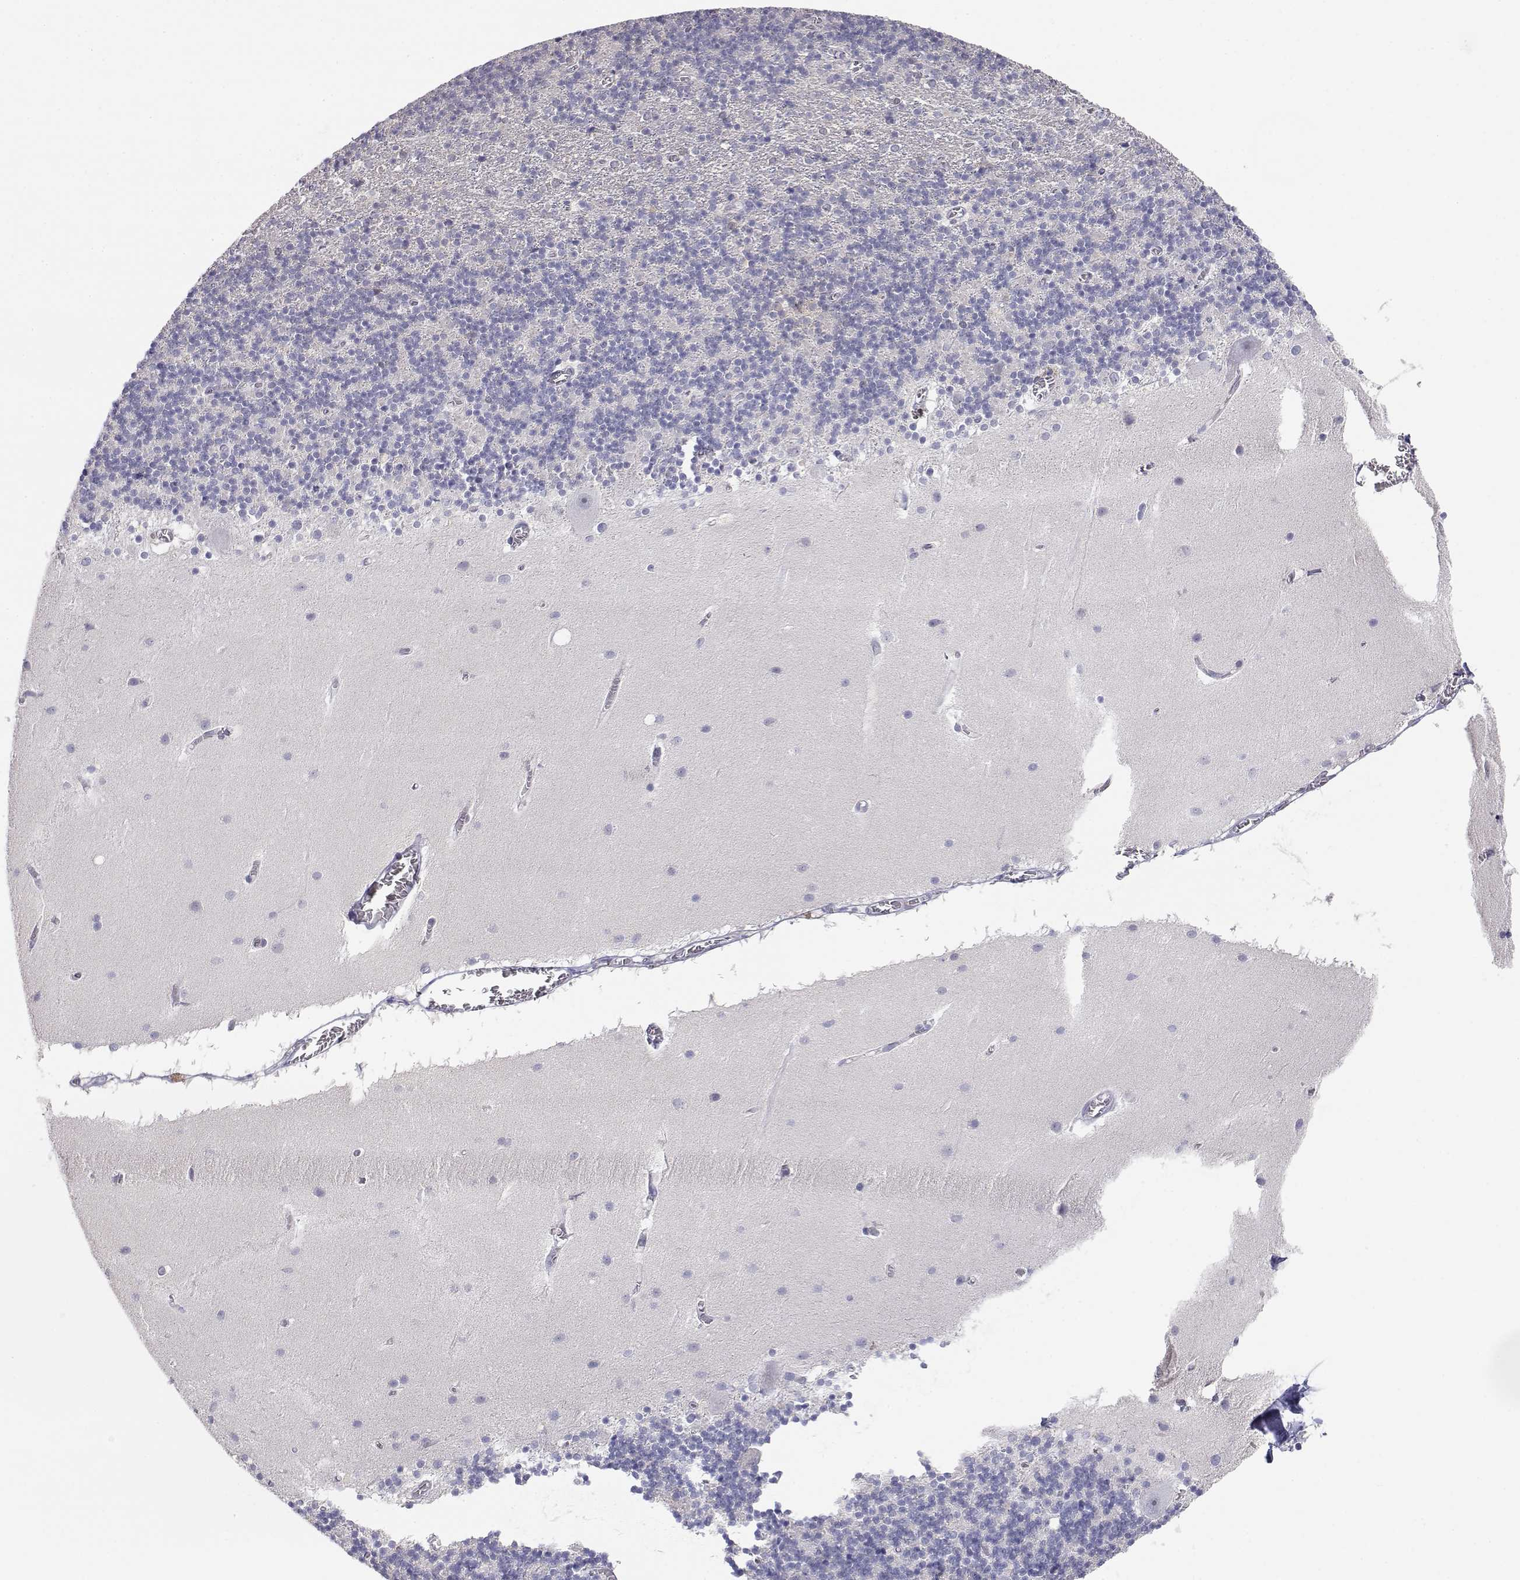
{"staining": {"intensity": "negative", "quantity": "none", "location": "none"}, "tissue": "cerebellum", "cell_type": "Cells in granular layer", "image_type": "normal", "snomed": [{"axis": "morphology", "description": "Normal tissue, NOS"}, {"axis": "topography", "description": "Cerebellum"}], "caption": "This histopathology image is of normal cerebellum stained with IHC to label a protein in brown with the nuclei are counter-stained blue. There is no positivity in cells in granular layer.", "gene": "ADA", "patient": {"sex": "male", "age": 70}}